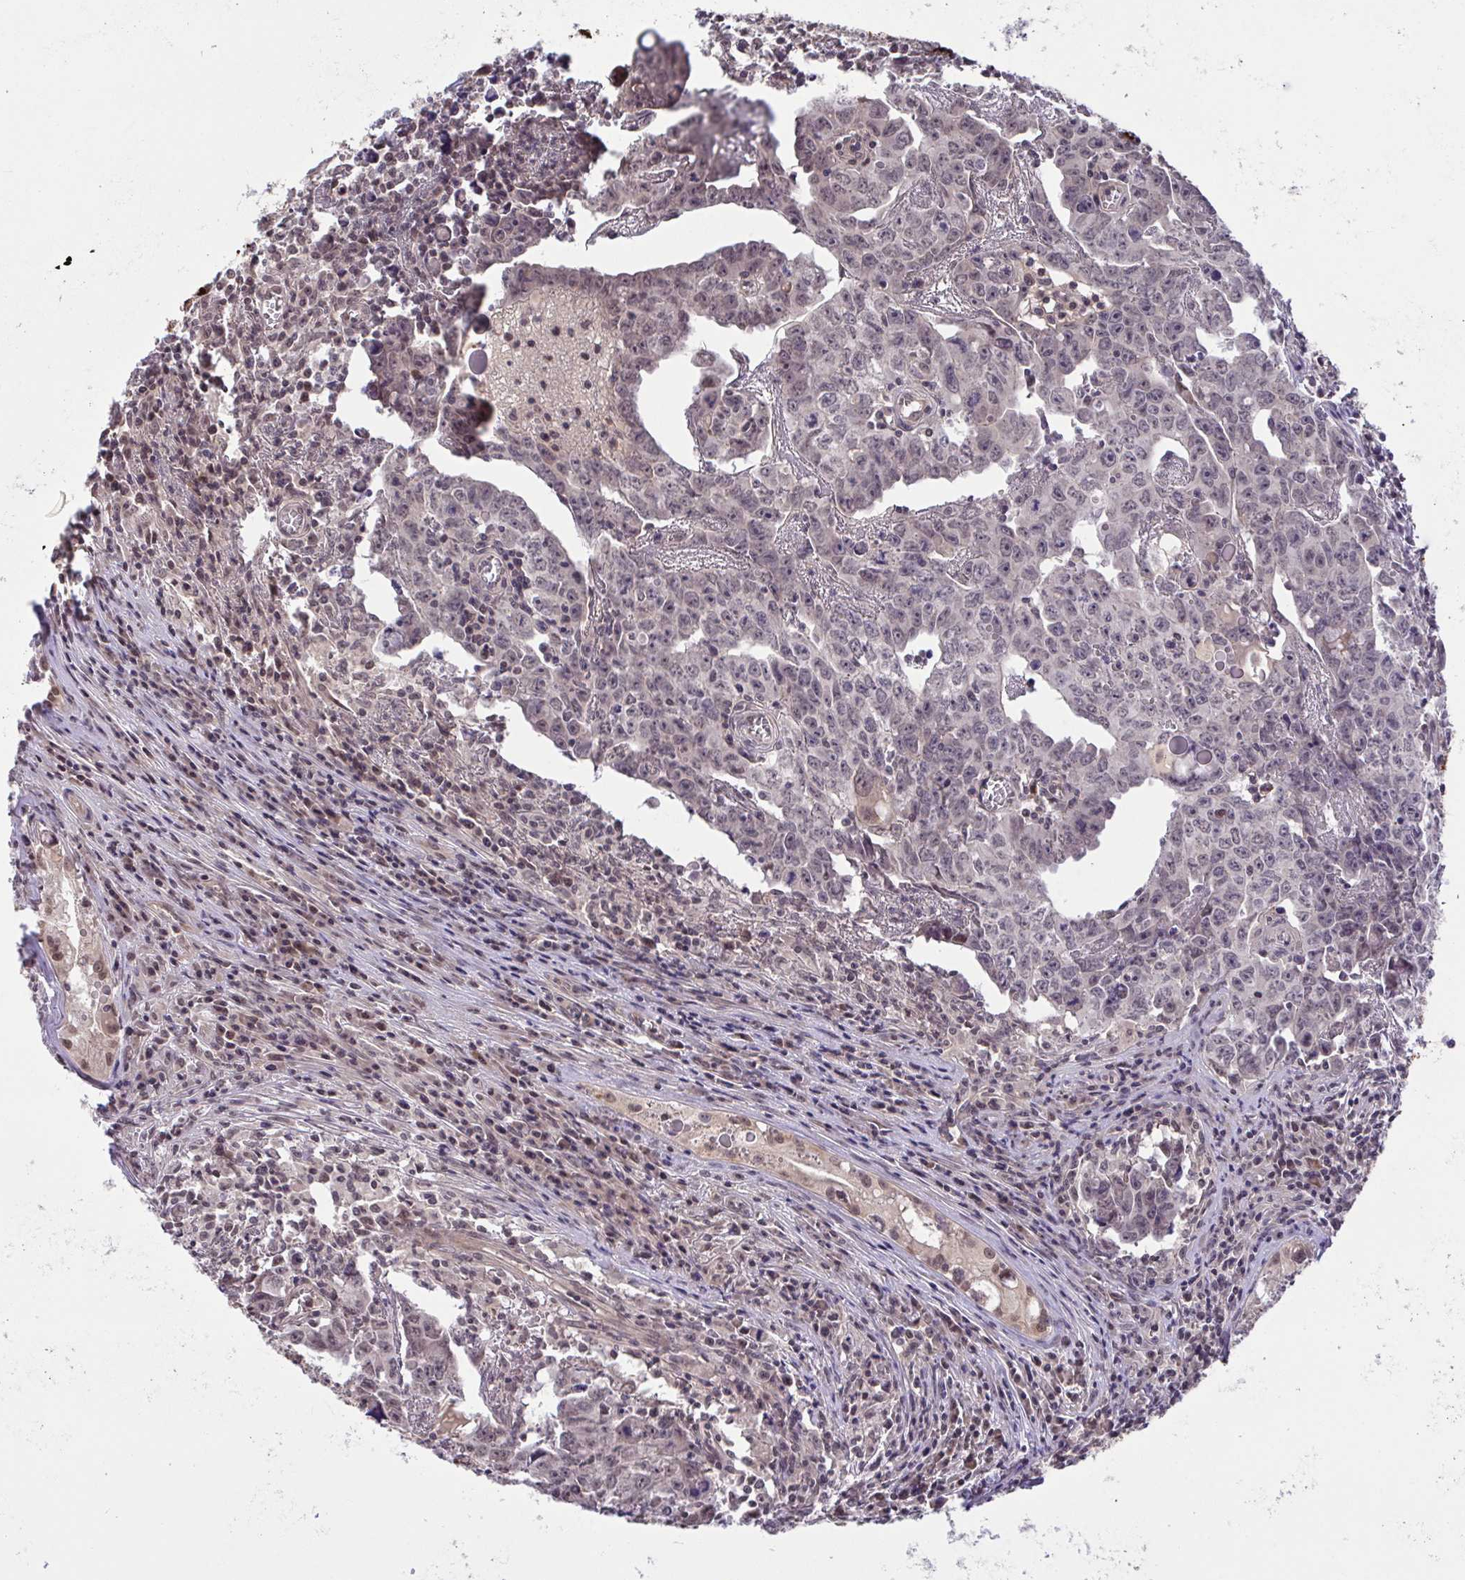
{"staining": {"intensity": "weak", "quantity": "25%-75%", "location": "nuclear"}, "tissue": "testis cancer", "cell_type": "Tumor cells", "image_type": "cancer", "snomed": [{"axis": "morphology", "description": "Carcinoma, Embryonal, NOS"}, {"axis": "topography", "description": "Testis"}], "caption": "Tumor cells display low levels of weak nuclear staining in approximately 25%-75% of cells in human testis cancer. (IHC, brightfield microscopy, high magnification).", "gene": "C9orf64", "patient": {"sex": "male", "age": 22}}